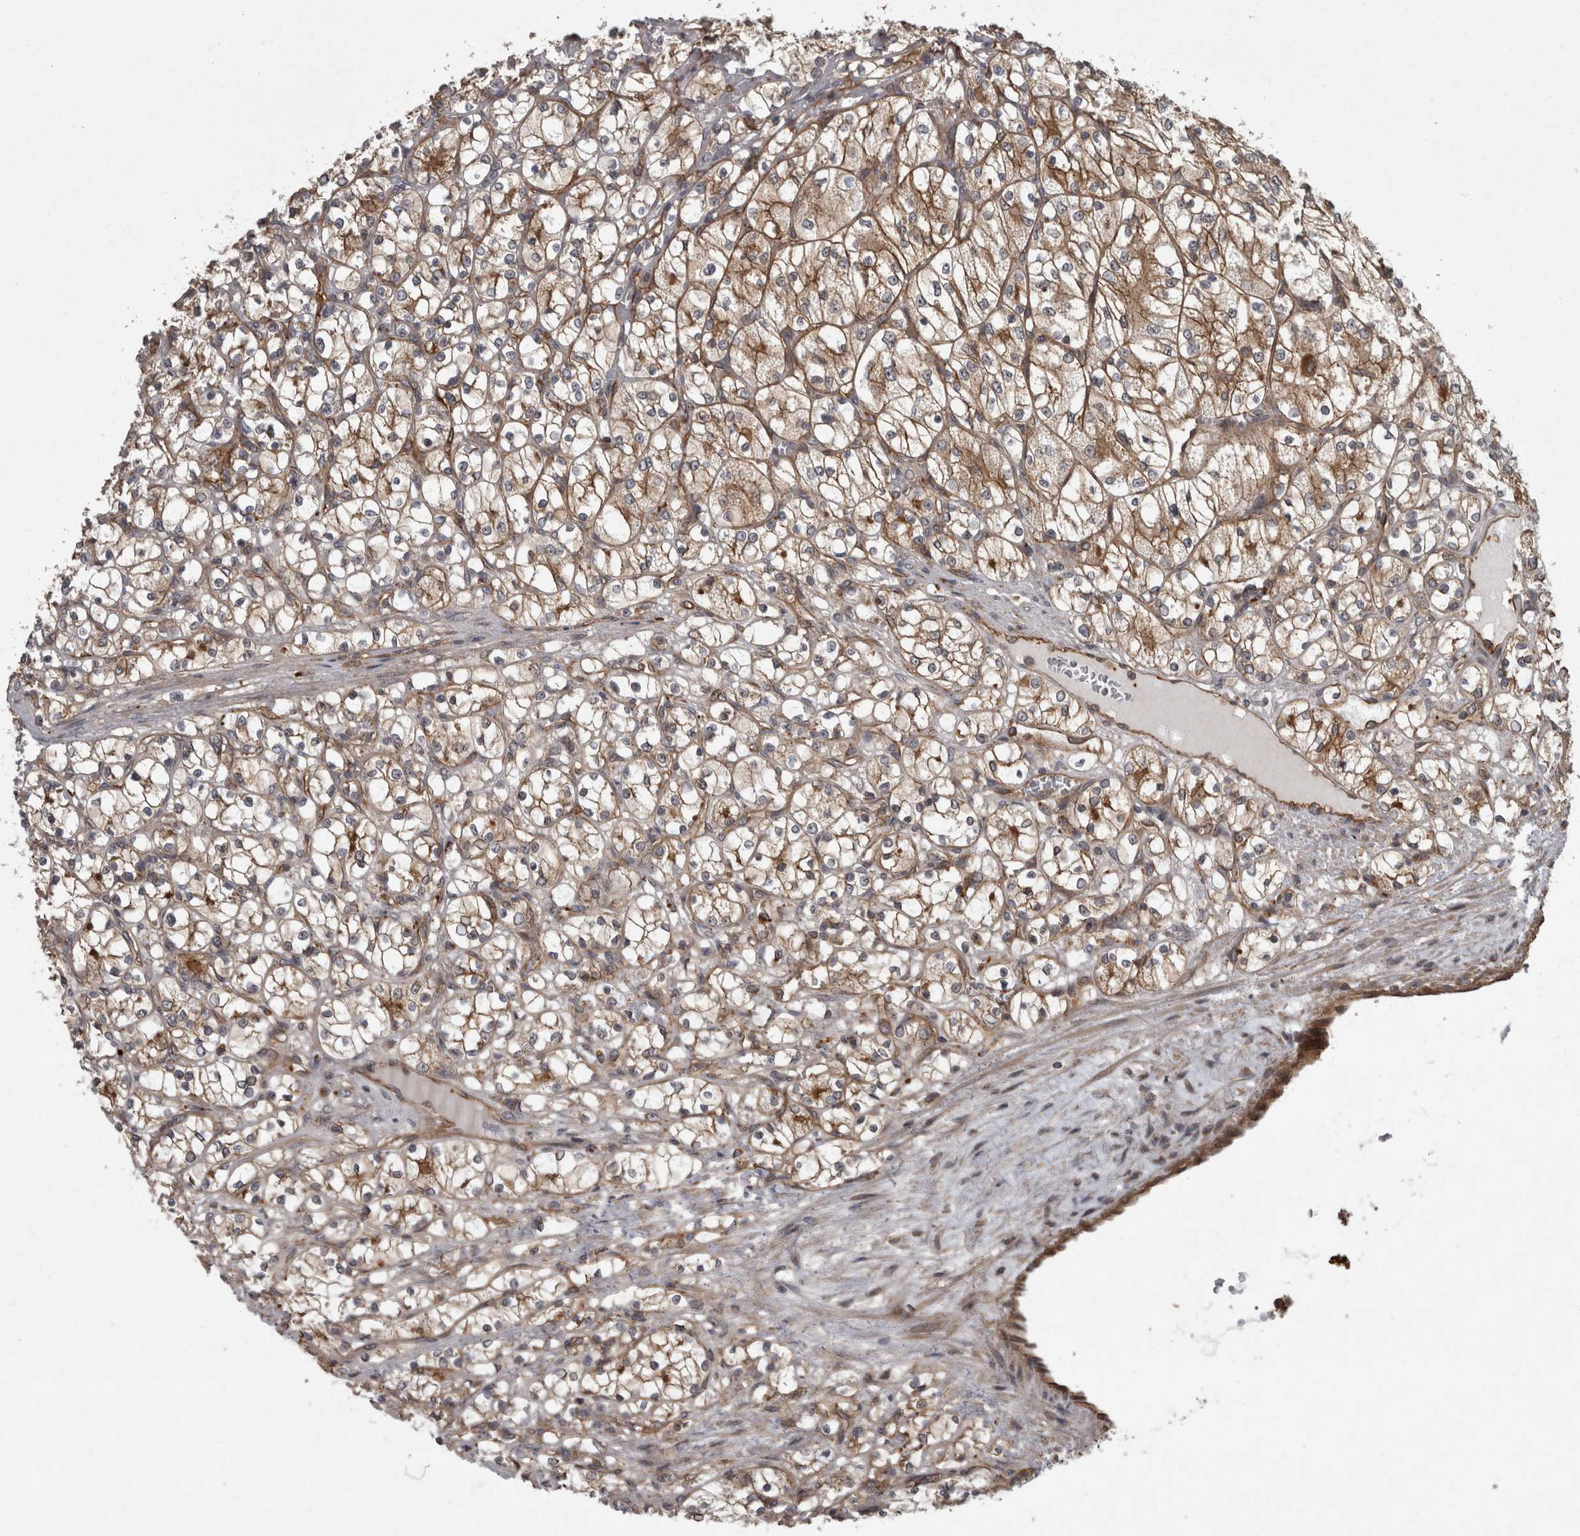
{"staining": {"intensity": "moderate", "quantity": "25%-75%", "location": "cytoplasmic/membranous"}, "tissue": "renal cancer", "cell_type": "Tumor cells", "image_type": "cancer", "snomed": [{"axis": "morphology", "description": "Adenocarcinoma, NOS"}, {"axis": "topography", "description": "Kidney"}], "caption": "Immunohistochemistry photomicrograph of adenocarcinoma (renal) stained for a protein (brown), which exhibits medium levels of moderate cytoplasmic/membranous expression in approximately 25%-75% of tumor cells.", "gene": "VEGFD", "patient": {"sex": "female", "age": 69}}